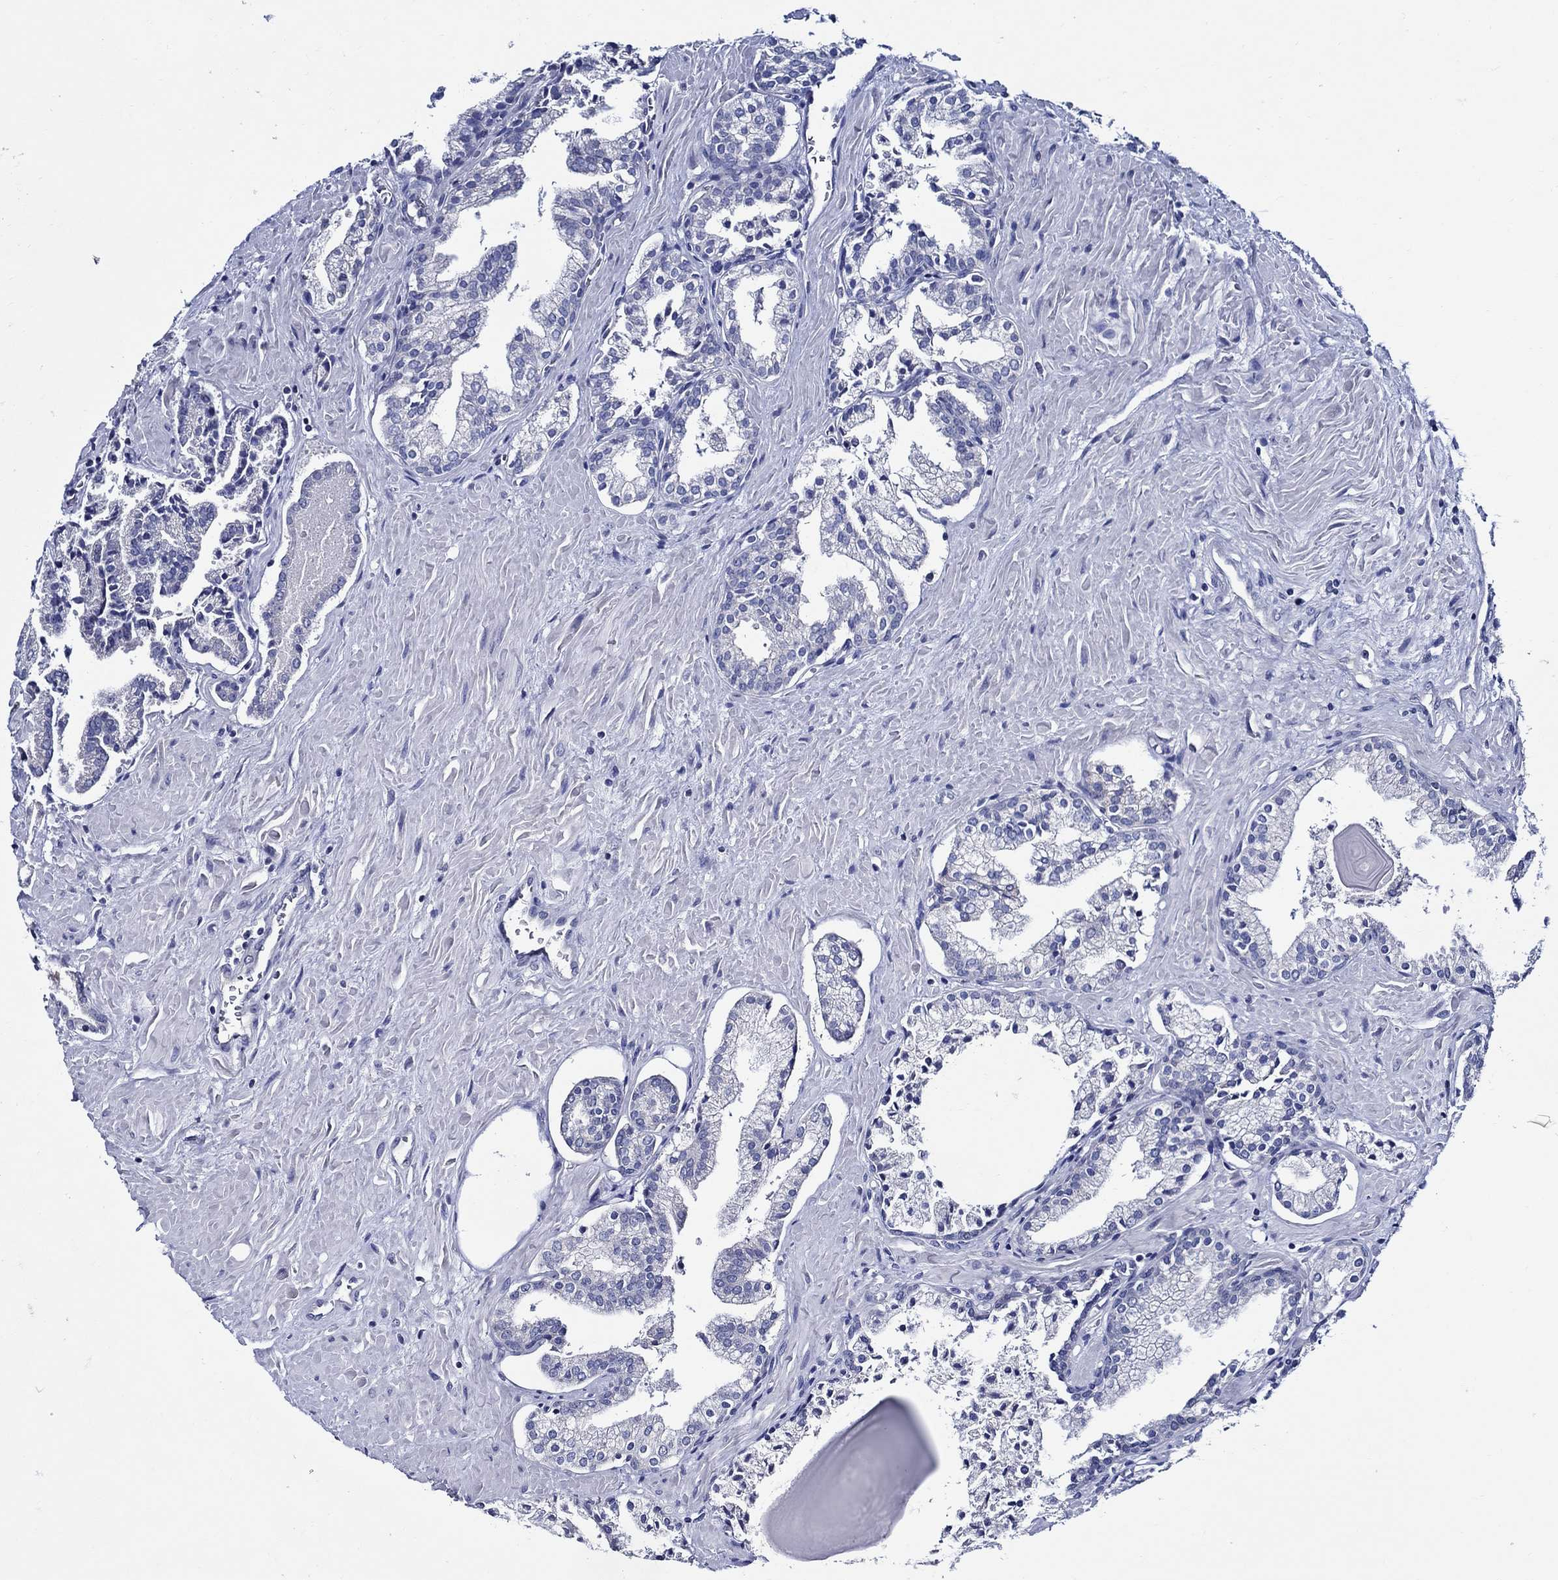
{"staining": {"intensity": "negative", "quantity": "none", "location": "none"}, "tissue": "prostate cancer", "cell_type": "Tumor cells", "image_type": "cancer", "snomed": [{"axis": "morphology", "description": "Adenocarcinoma, NOS"}, {"axis": "topography", "description": "Prostate and seminal vesicle, NOS"}, {"axis": "topography", "description": "Prostate"}], "caption": "IHC of human adenocarcinoma (prostate) demonstrates no expression in tumor cells. (Immunohistochemistry (ihc), brightfield microscopy, high magnification).", "gene": "SKOR1", "patient": {"sex": "male", "age": 44}}